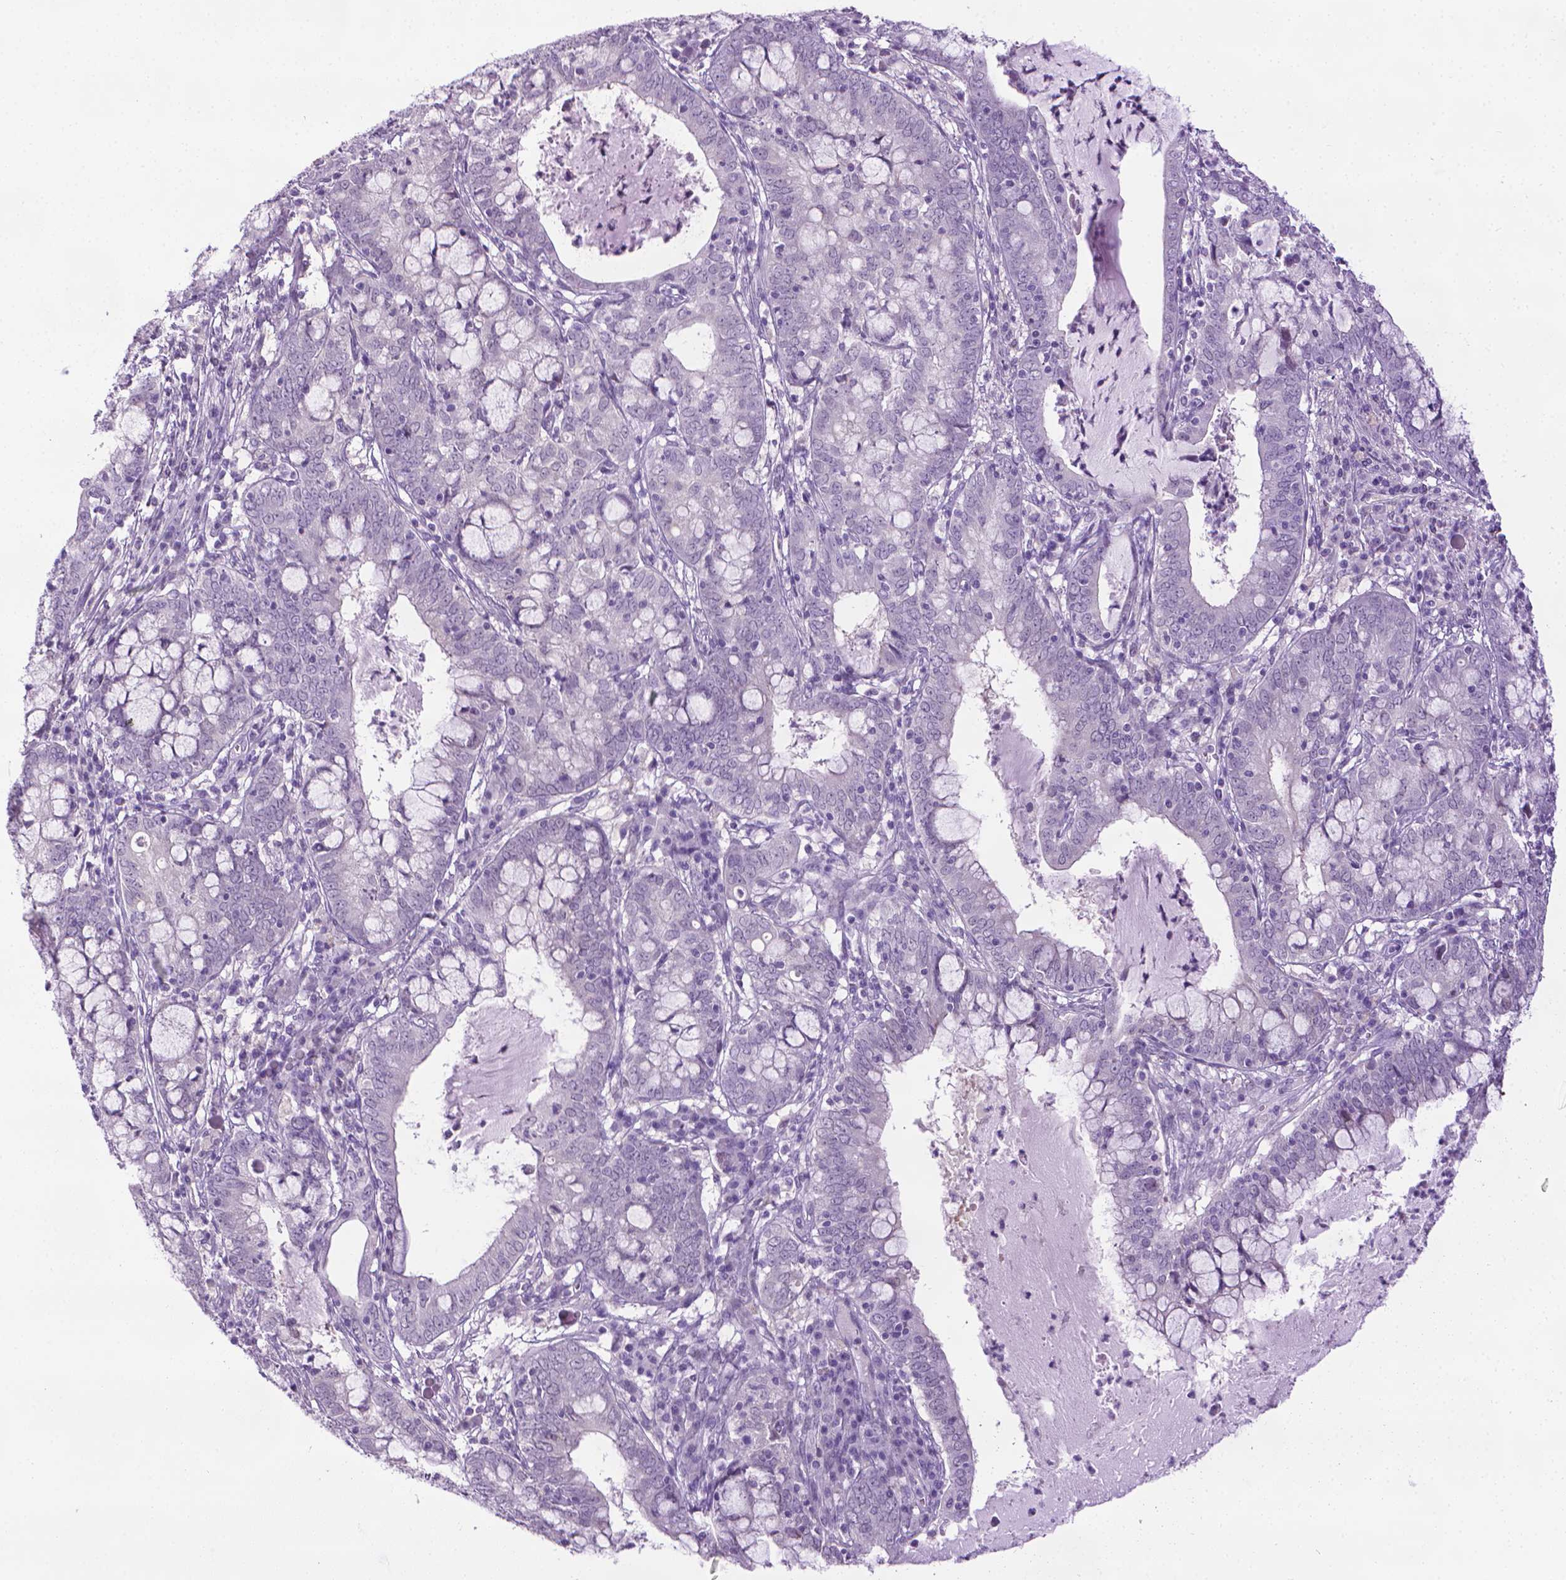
{"staining": {"intensity": "negative", "quantity": "none", "location": "none"}, "tissue": "cervical cancer", "cell_type": "Tumor cells", "image_type": "cancer", "snomed": [{"axis": "morphology", "description": "Adenocarcinoma, NOS"}, {"axis": "topography", "description": "Cervix"}], "caption": "High power microscopy photomicrograph of an immunohistochemistry (IHC) micrograph of cervical cancer, revealing no significant expression in tumor cells.", "gene": "DNAI7", "patient": {"sex": "female", "age": 40}}